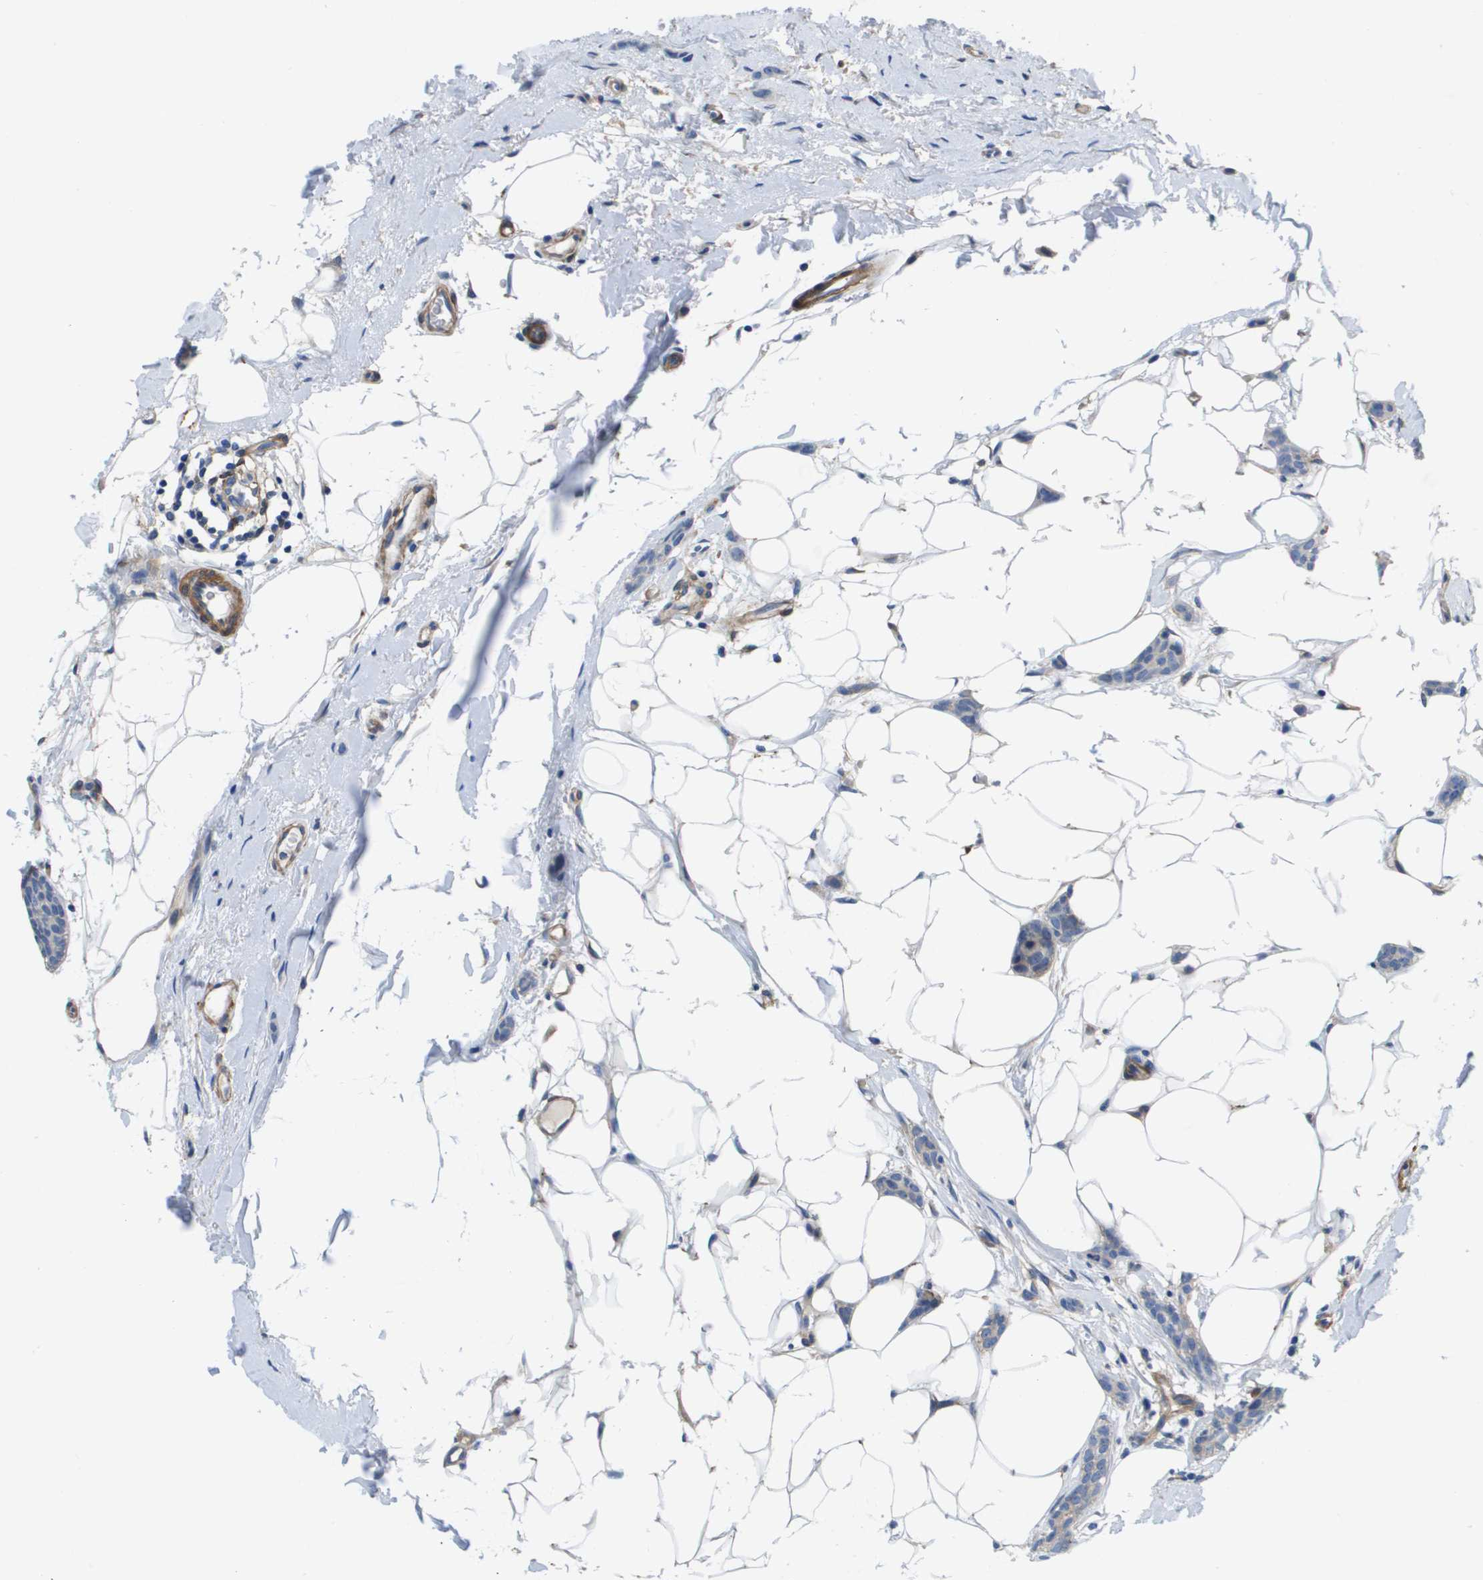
{"staining": {"intensity": "negative", "quantity": "none", "location": "none"}, "tissue": "breast cancer", "cell_type": "Tumor cells", "image_type": "cancer", "snomed": [{"axis": "morphology", "description": "Lobular carcinoma"}, {"axis": "topography", "description": "Skin"}, {"axis": "topography", "description": "Breast"}], "caption": "This image is of breast lobular carcinoma stained with IHC to label a protein in brown with the nuclei are counter-stained blue. There is no expression in tumor cells.", "gene": "LPP", "patient": {"sex": "female", "age": 46}}